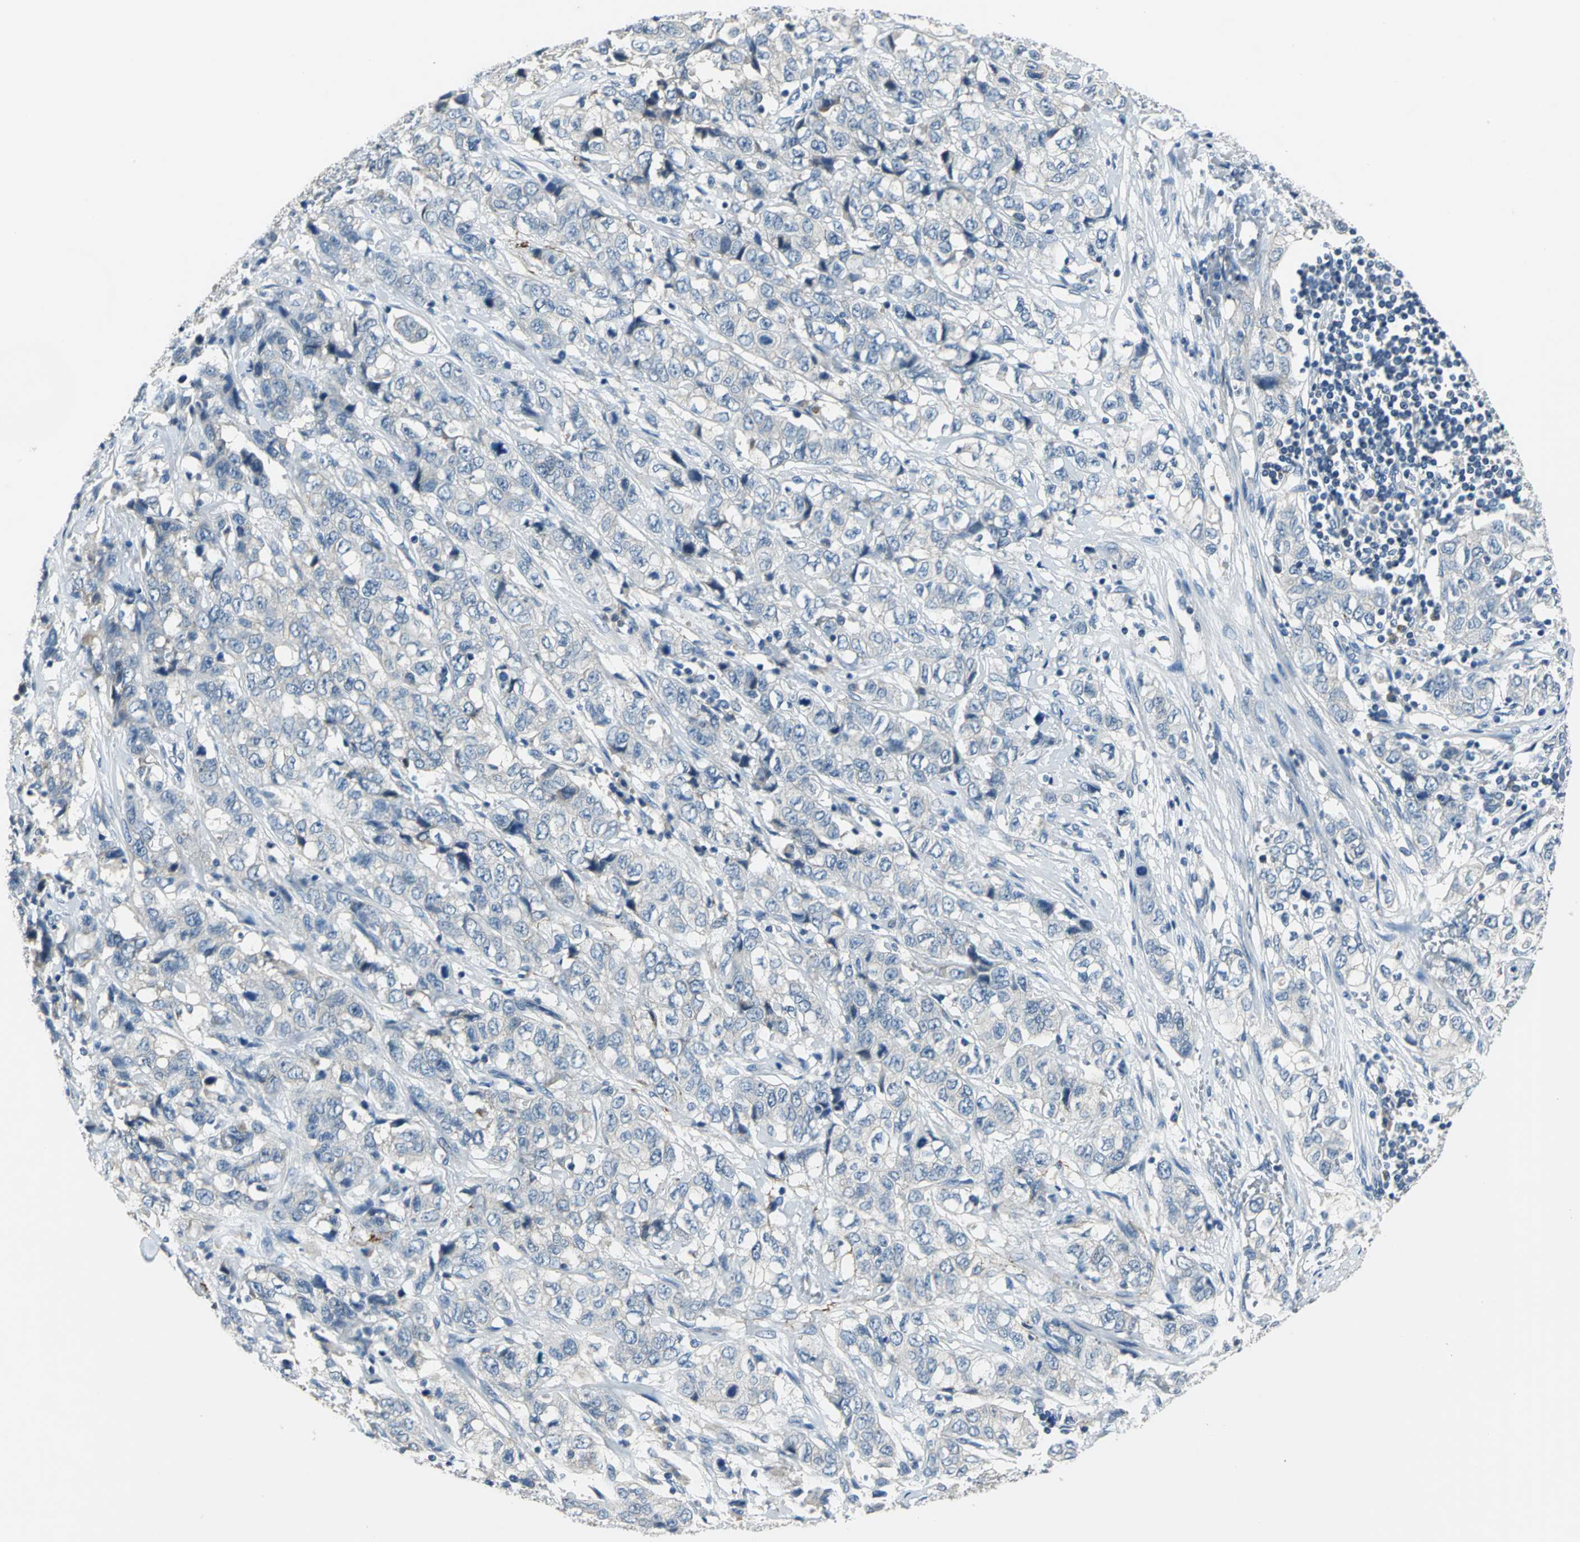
{"staining": {"intensity": "negative", "quantity": "none", "location": "none"}, "tissue": "stomach cancer", "cell_type": "Tumor cells", "image_type": "cancer", "snomed": [{"axis": "morphology", "description": "Adenocarcinoma, NOS"}, {"axis": "topography", "description": "Stomach"}], "caption": "Immunohistochemistry (IHC) micrograph of neoplastic tissue: human adenocarcinoma (stomach) stained with DAB shows no significant protein positivity in tumor cells.", "gene": "SLC16A7", "patient": {"sex": "male", "age": 48}}